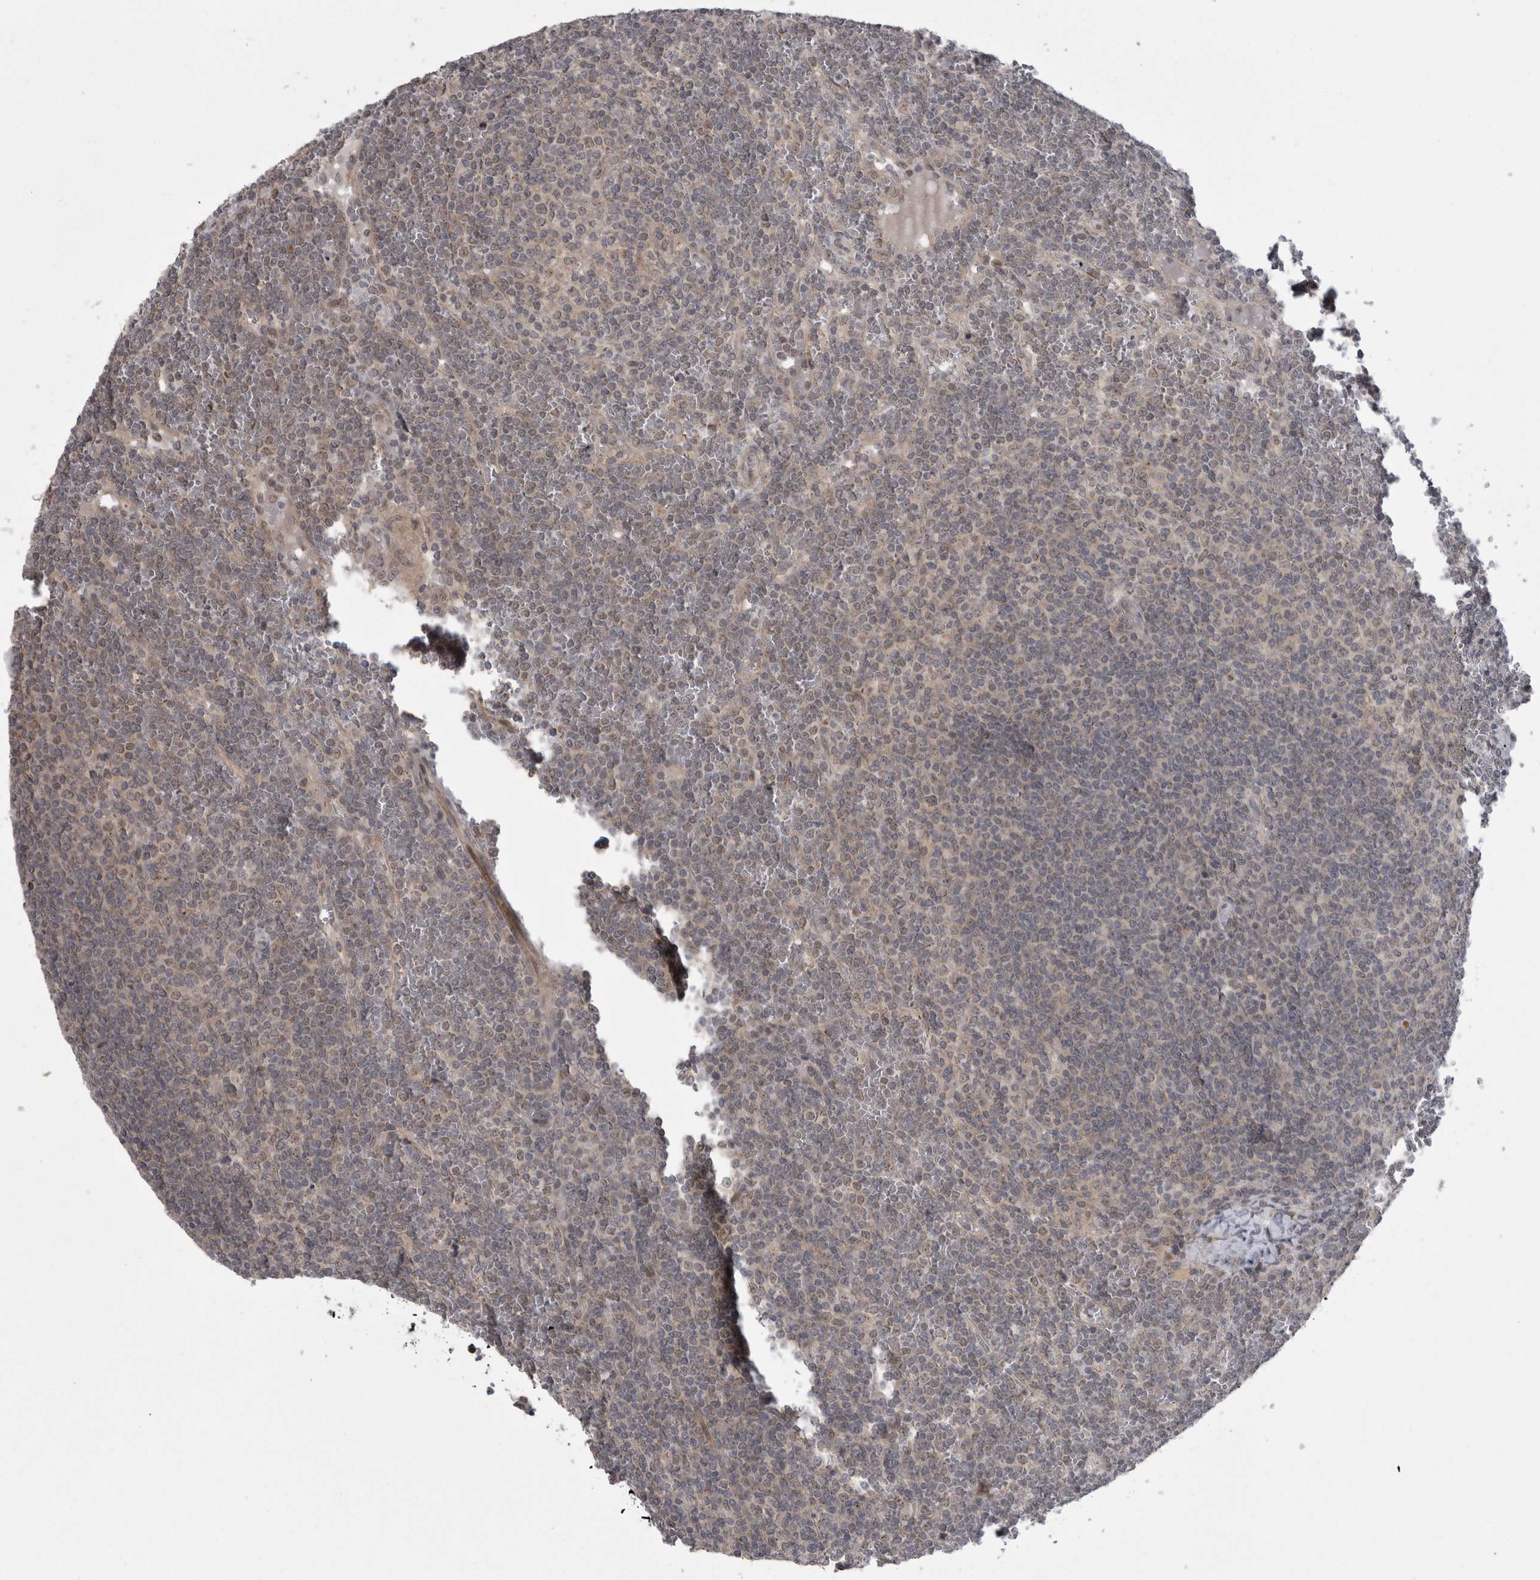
{"staining": {"intensity": "weak", "quantity": "<25%", "location": "cytoplasmic/membranous,nuclear"}, "tissue": "lymphoma", "cell_type": "Tumor cells", "image_type": "cancer", "snomed": [{"axis": "morphology", "description": "Malignant lymphoma, non-Hodgkin's type, Low grade"}, {"axis": "topography", "description": "Spleen"}], "caption": "Immunohistochemical staining of human lymphoma exhibits no significant positivity in tumor cells.", "gene": "MTBP", "patient": {"sex": "female", "age": 19}}